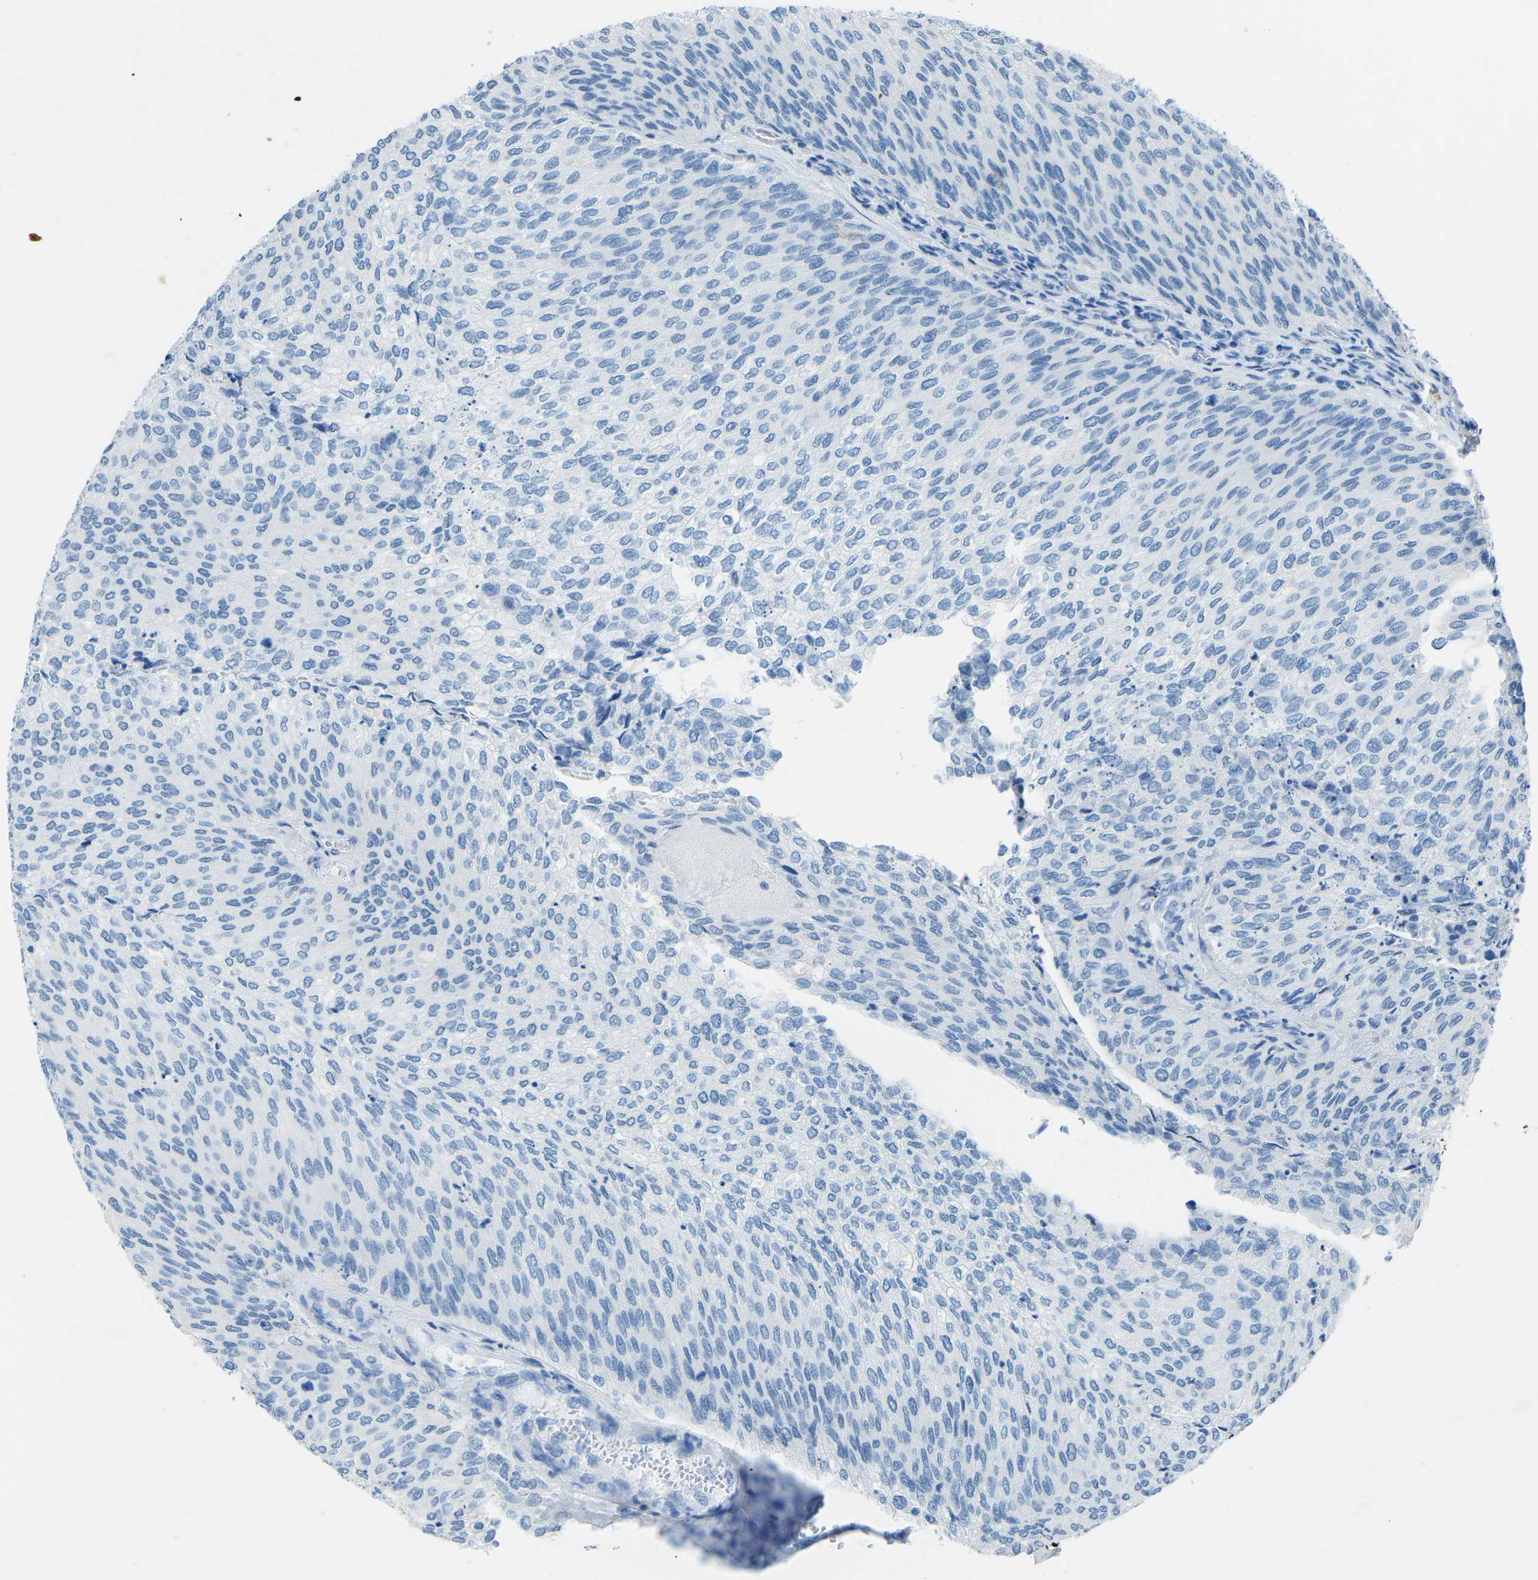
{"staining": {"intensity": "negative", "quantity": "none", "location": "none"}, "tissue": "urothelial cancer", "cell_type": "Tumor cells", "image_type": "cancer", "snomed": [{"axis": "morphology", "description": "Urothelial carcinoma, Low grade"}, {"axis": "topography", "description": "Urinary bladder"}], "caption": "Low-grade urothelial carcinoma was stained to show a protein in brown. There is no significant staining in tumor cells.", "gene": "MYH8", "patient": {"sex": "female", "age": 79}}